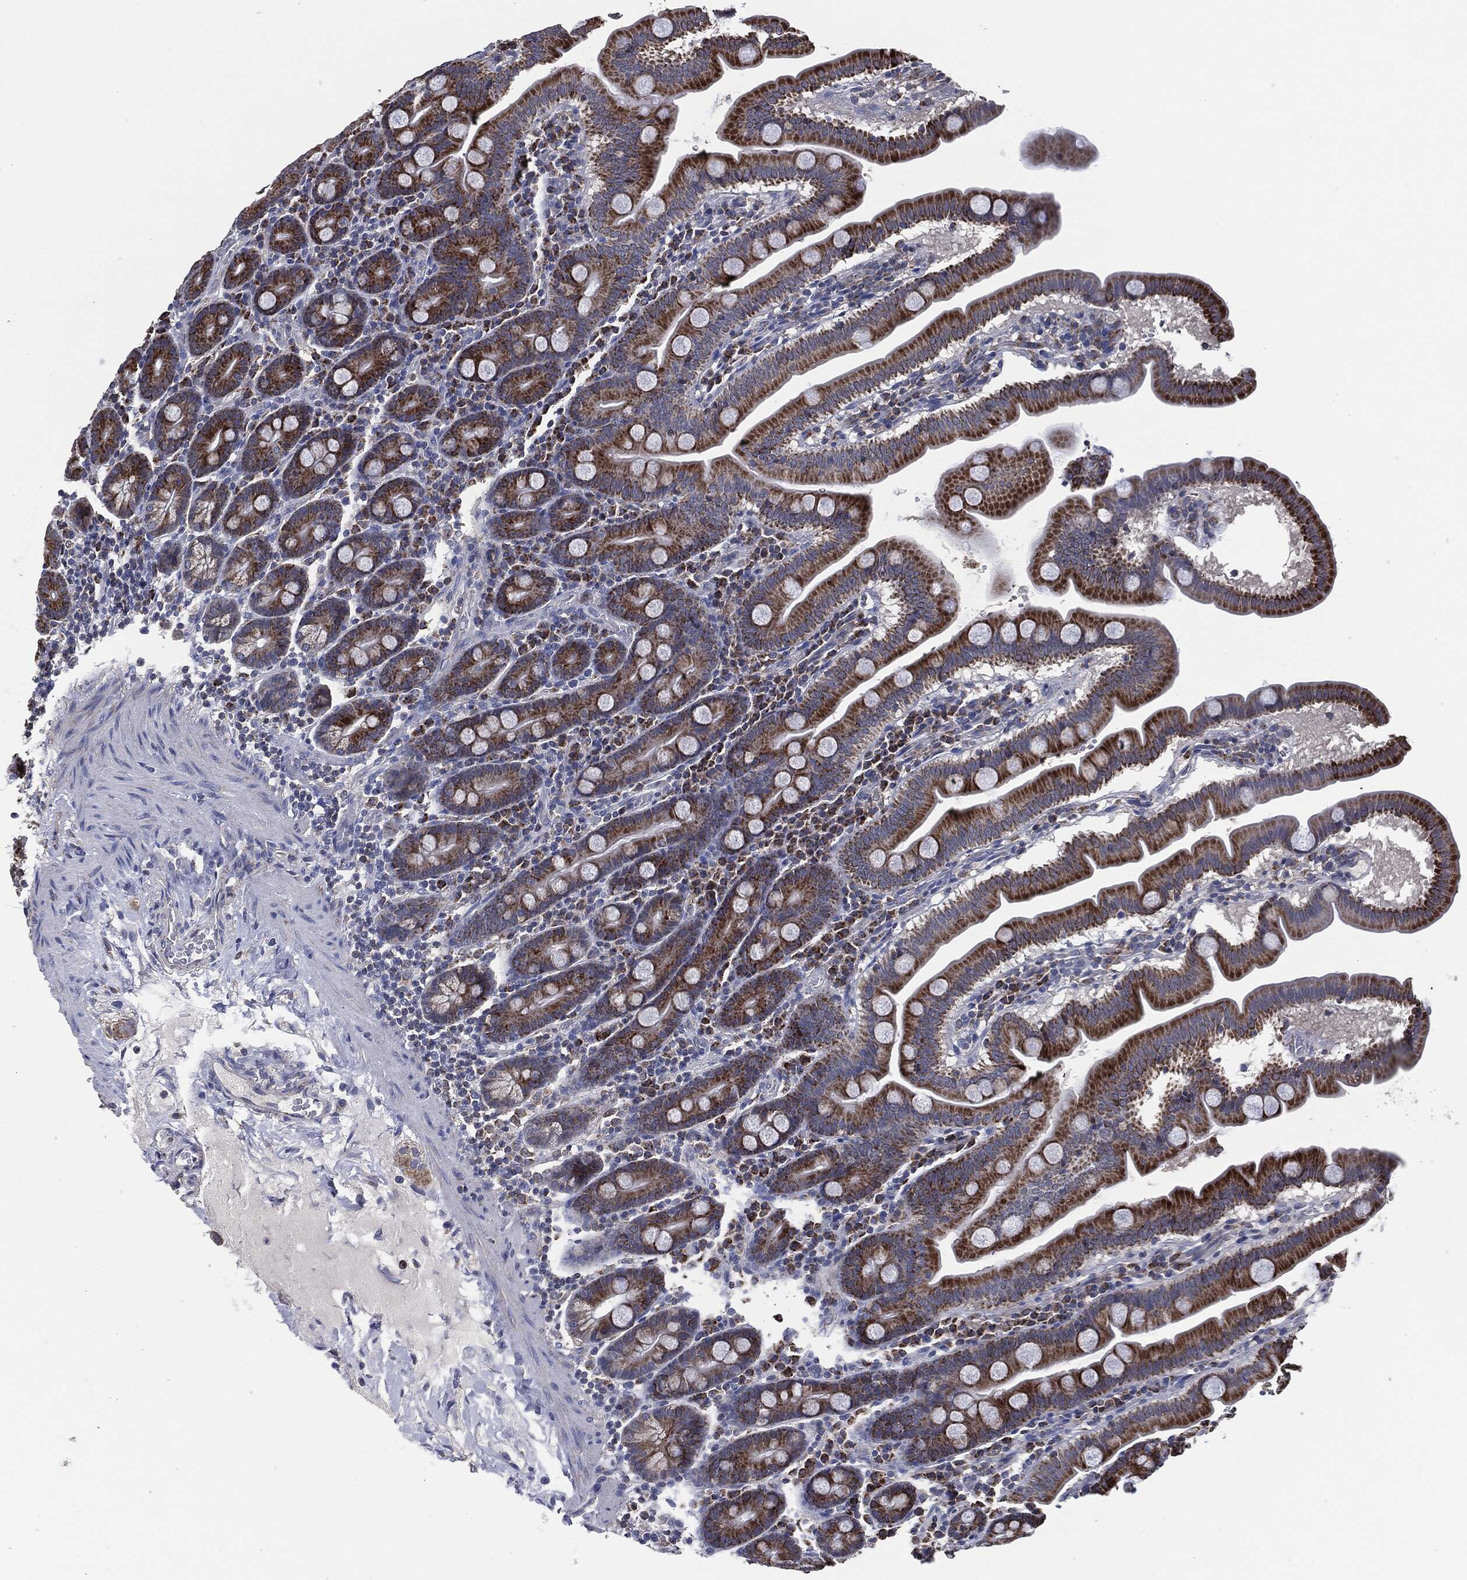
{"staining": {"intensity": "strong", "quantity": "25%-75%", "location": "cytoplasmic/membranous"}, "tissue": "duodenum", "cell_type": "Glandular cells", "image_type": "normal", "snomed": [{"axis": "morphology", "description": "Normal tissue, NOS"}, {"axis": "topography", "description": "Duodenum"}], "caption": "Duodenum stained with immunohistochemistry demonstrates strong cytoplasmic/membranous positivity in approximately 25%-75% of glandular cells.", "gene": "NDUFV2", "patient": {"sex": "male", "age": 59}}